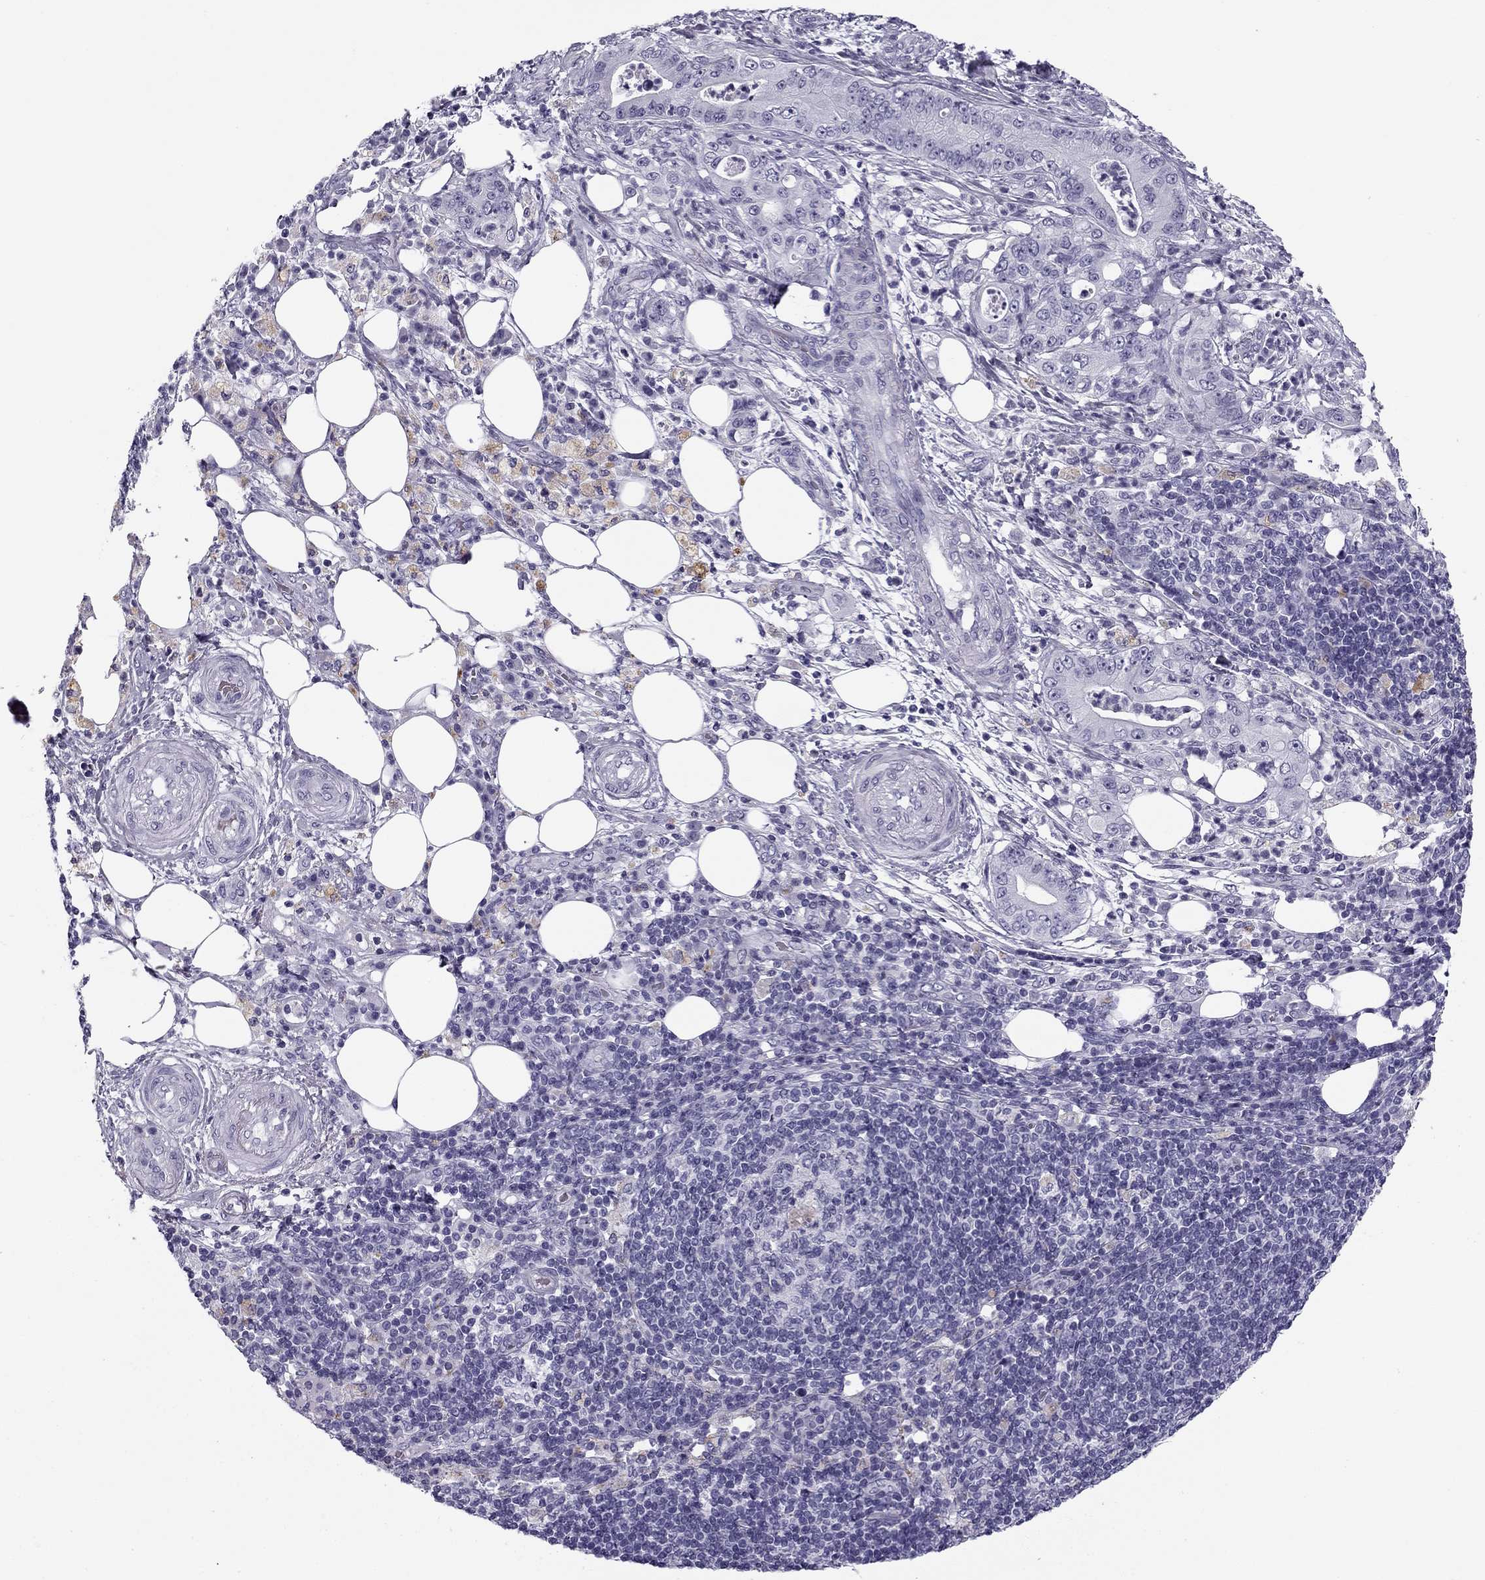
{"staining": {"intensity": "negative", "quantity": "none", "location": "none"}, "tissue": "pancreatic cancer", "cell_type": "Tumor cells", "image_type": "cancer", "snomed": [{"axis": "morphology", "description": "Adenocarcinoma, NOS"}, {"axis": "topography", "description": "Pancreas"}], "caption": "This histopathology image is of pancreatic cancer stained with immunohistochemistry (IHC) to label a protein in brown with the nuclei are counter-stained blue. There is no expression in tumor cells.", "gene": "MC5R", "patient": {"sex": "male", "age": 71}}